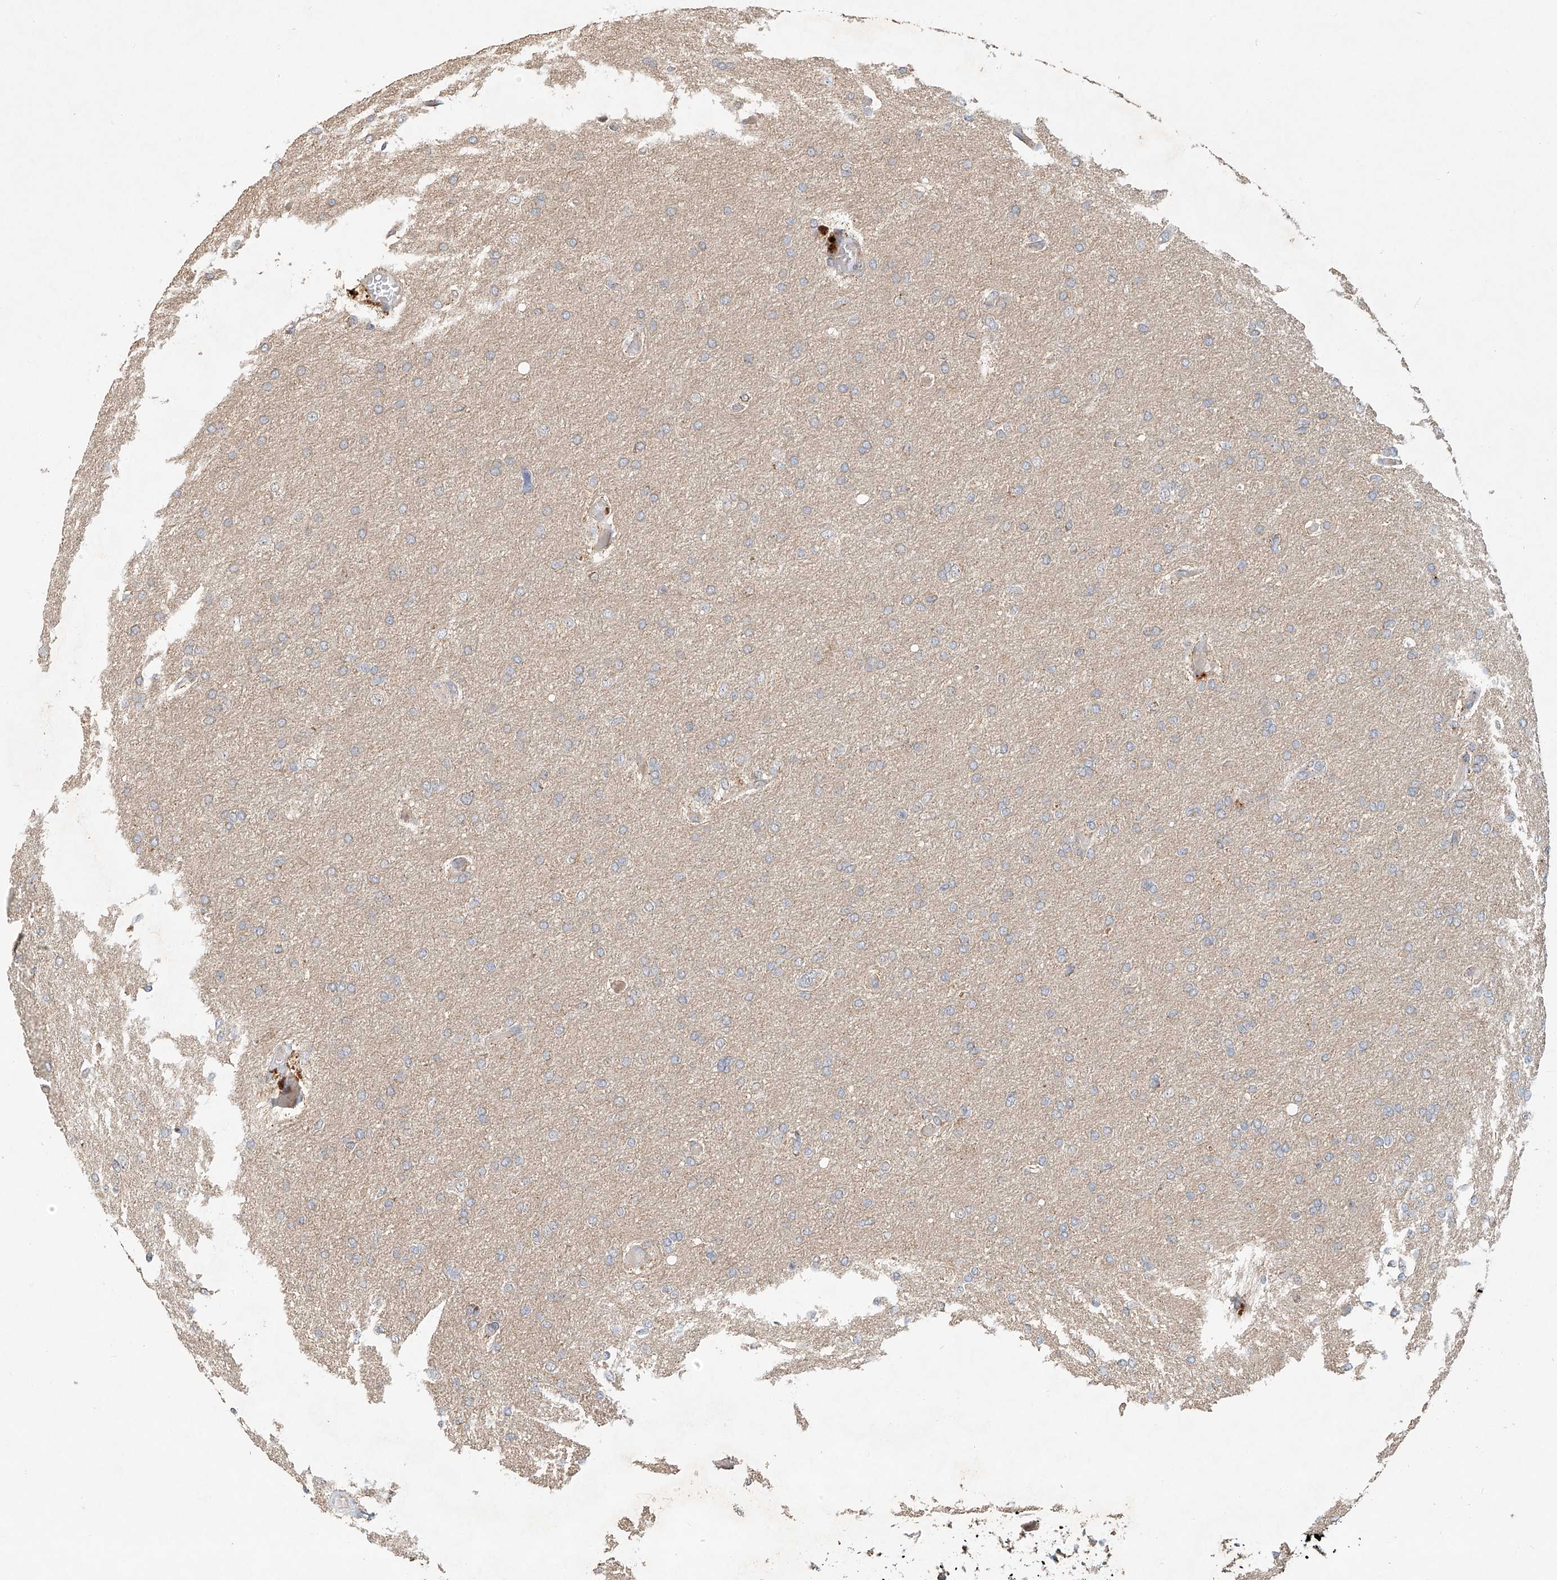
{"staining": {"intensity": "negative", "quantity": "none", "location": "none"}, "tissue": "glioma", "cell_type": "Tumor cells", "image_type": "cancer", "snomed": [{"axis": "morphology", "description": "Glioma, malignant, High grade"}, {"axis": "topography", "description": "Cerebral cortex"}], "caption": "A high-resolution histopathology image shows immunohistochemistry (IHC) staining of glioma, which displays no significant staining in tumor cells.", "gene": "TMEM61", "patient": {"sex": "female", "age": 36}}